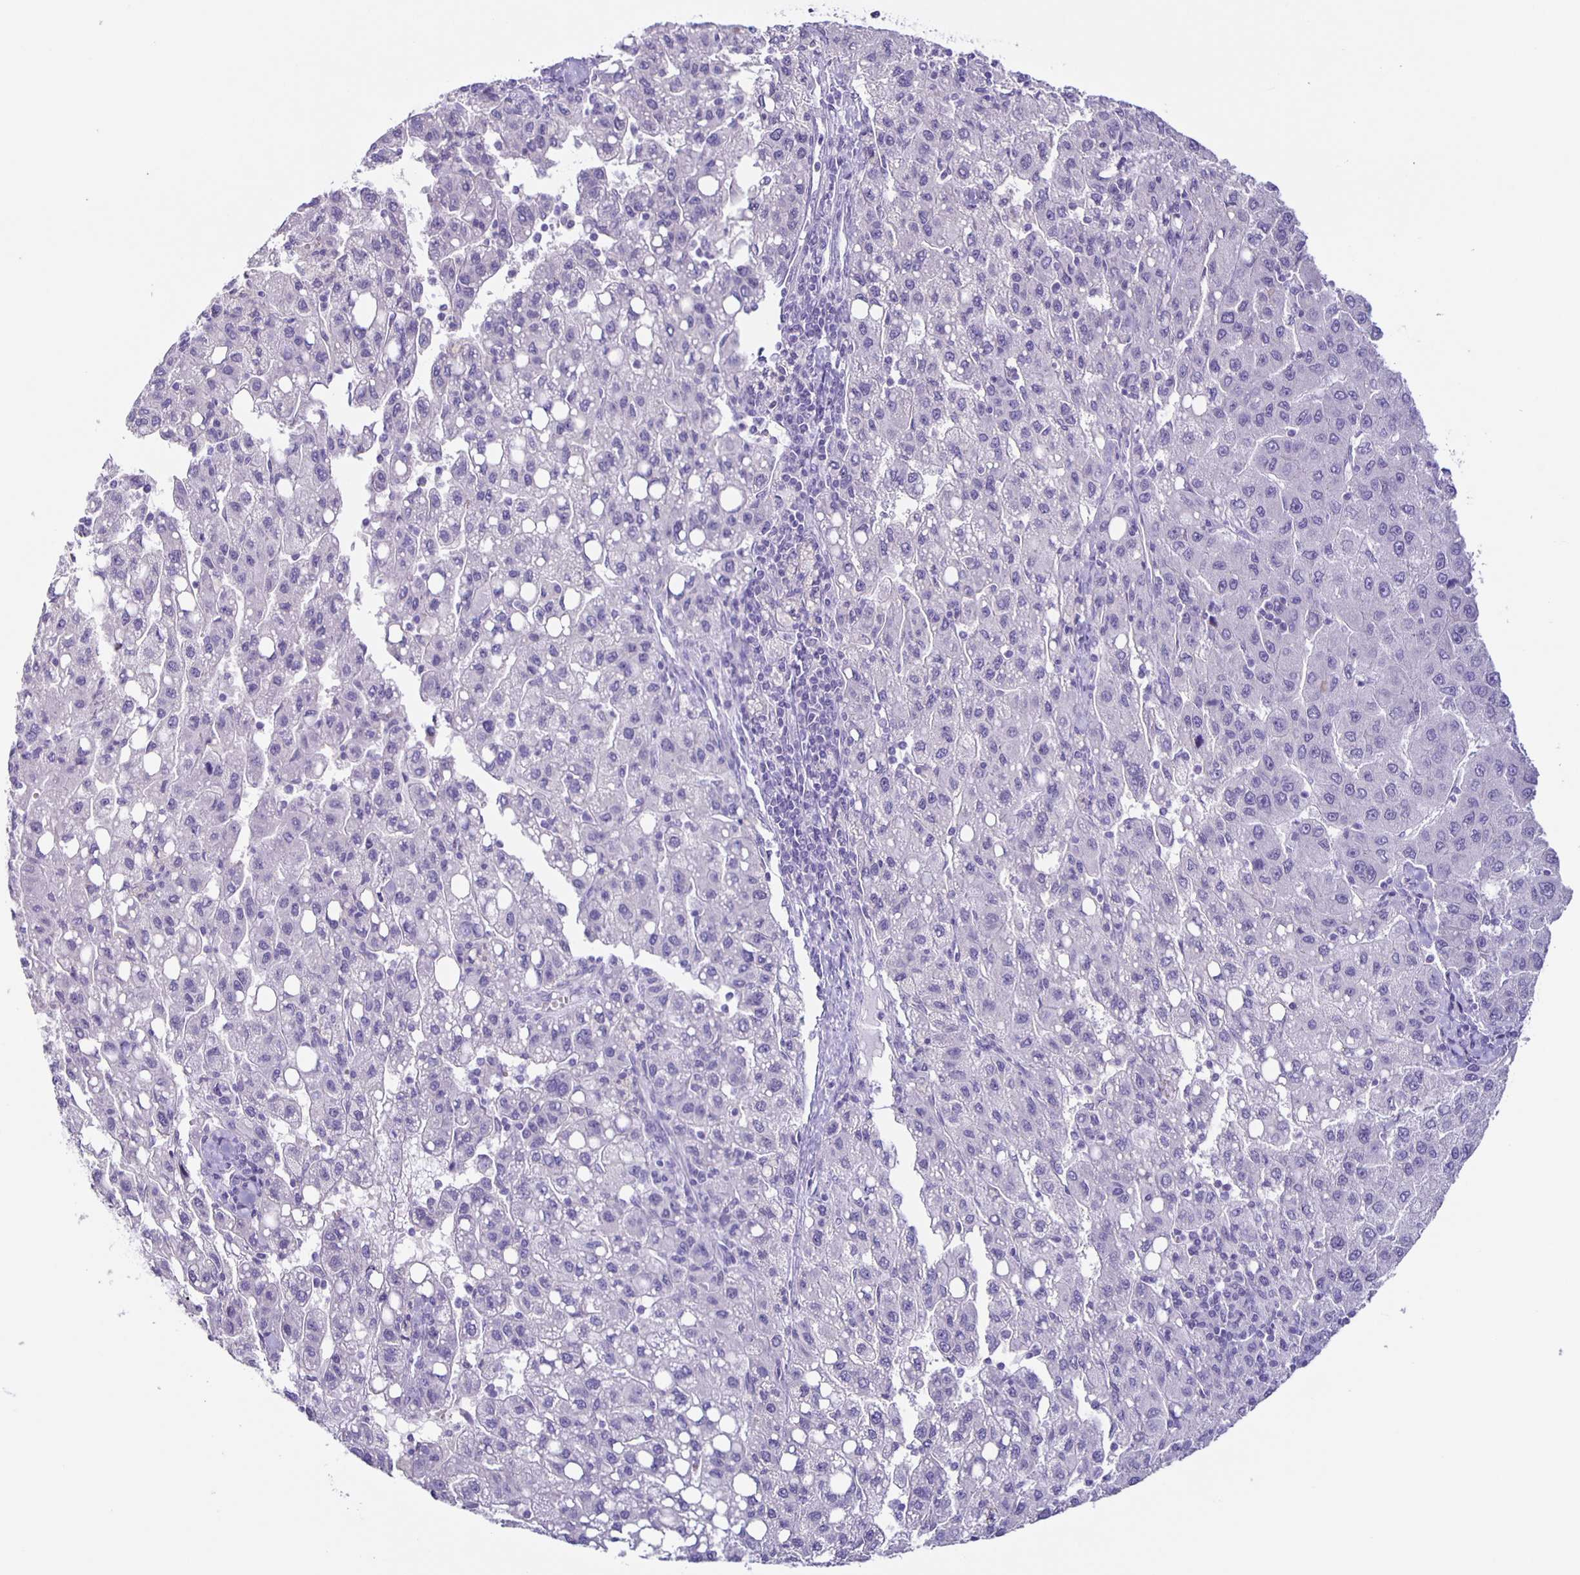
{"staining": {"intensity": "negative", "quantity": "none", "location": "none"}, "tissue": "liver cancer", "cell_type": "Tumor cells", "image_type": "cancer", "snomed": [{"axis": "morphology", "description": "Carcinoma, Hepatocellular, NOS"}, {"axis": "topography", "description": "Liver"}], "caption": "An image of liver hepatocellular carcinoma stained for a protein reveals no brown staining in tumor cells.", "gene": "SLC12A3", "patient": {"sex": "female", "age": 82}}